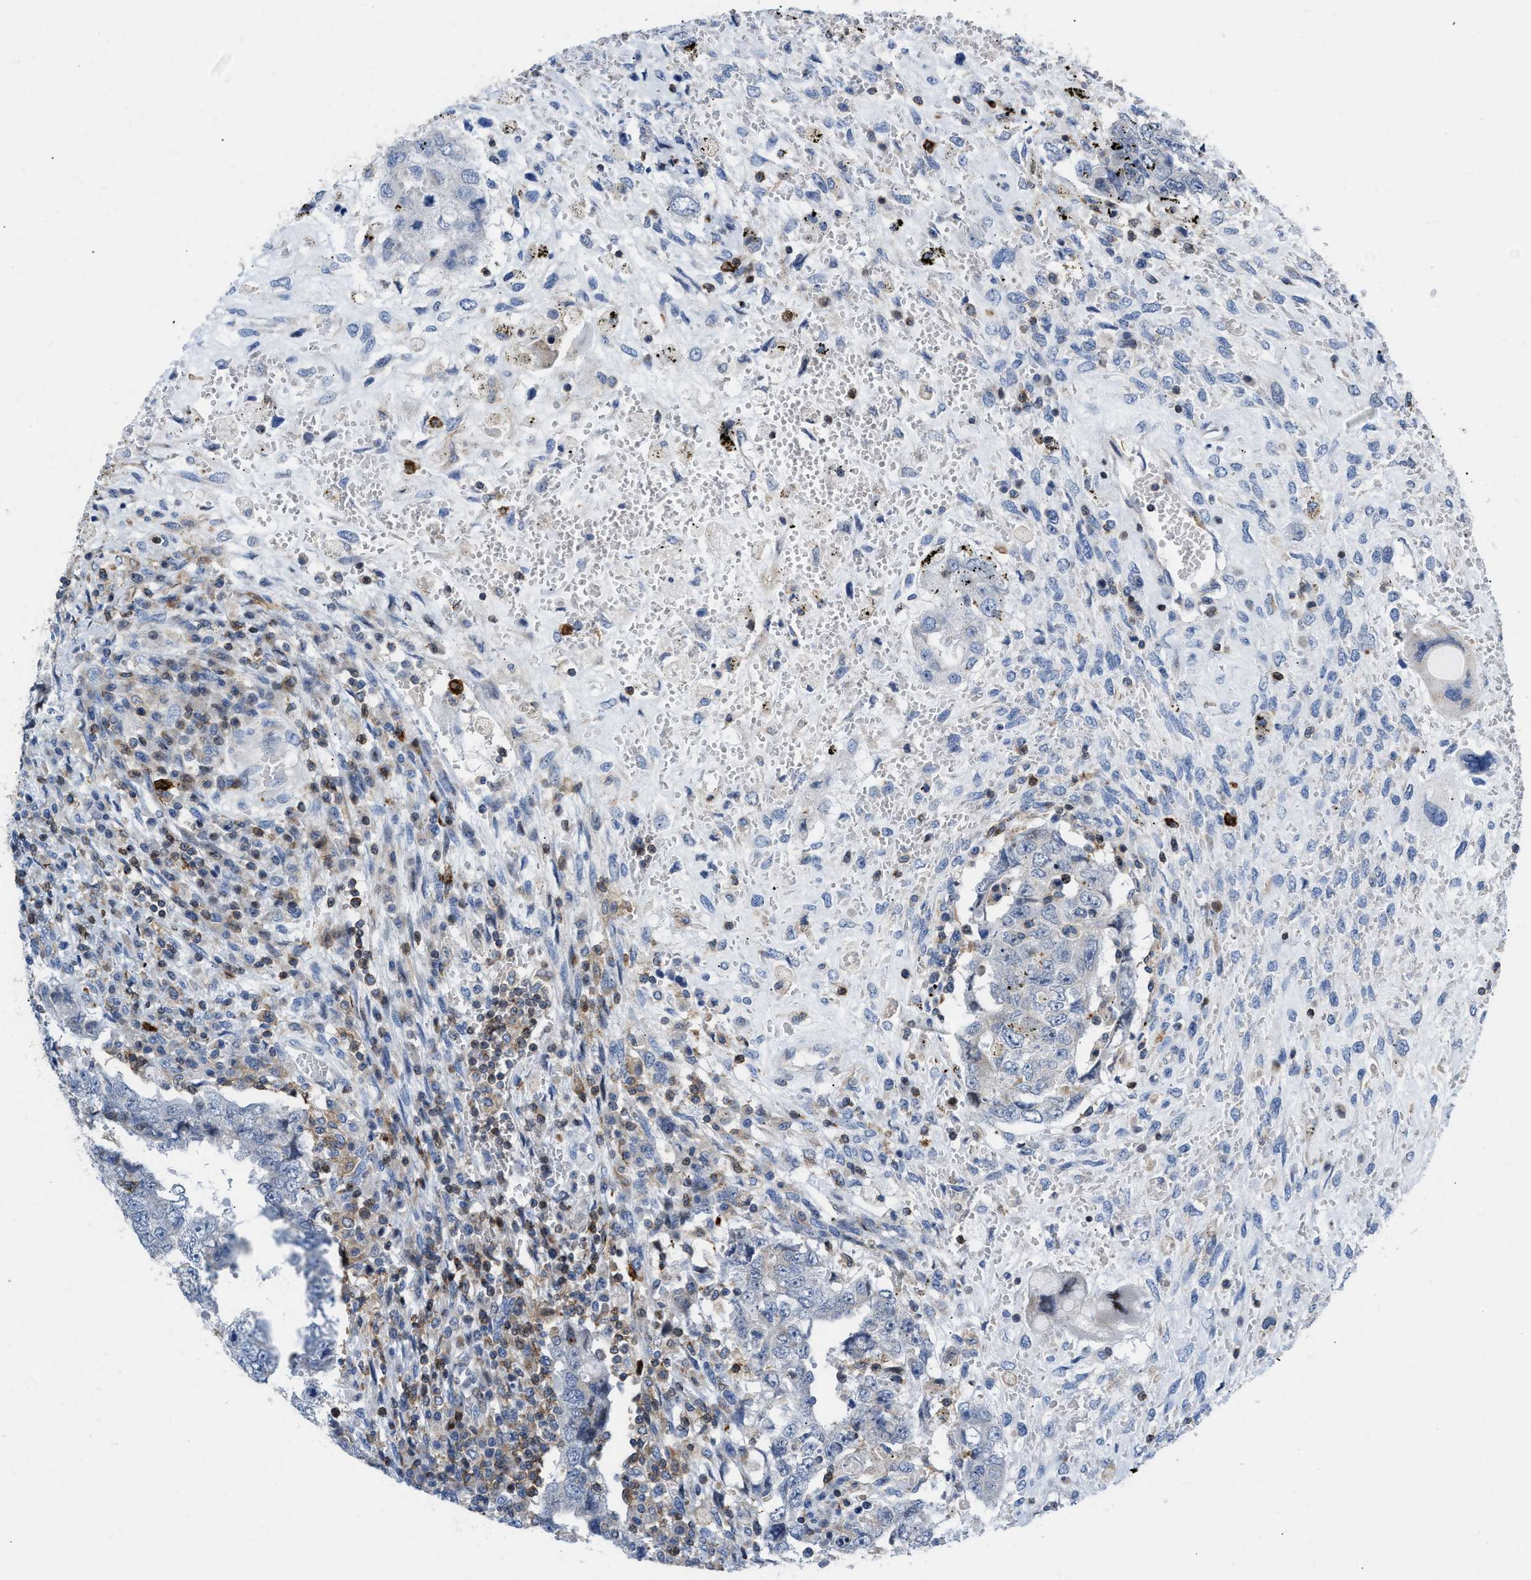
{"staining": {"intensity": "negative", "quantity": "none", "location": "none"}, "tissue": "testis cancer", "cell_type": "Tumor cells", "image_type": "cancer", "snomed": [{"axis": "morphology", "description": "Carcinoma, Embryonal, NOS"}, {"axis": "topography", "description": "Testis"}], "caption": "Immunohistochemical staining of testis cancer exhibits no significant expression in tumor cells.", "gene": "ATP9A", "patient": {"sex": "male", "age": 26}}